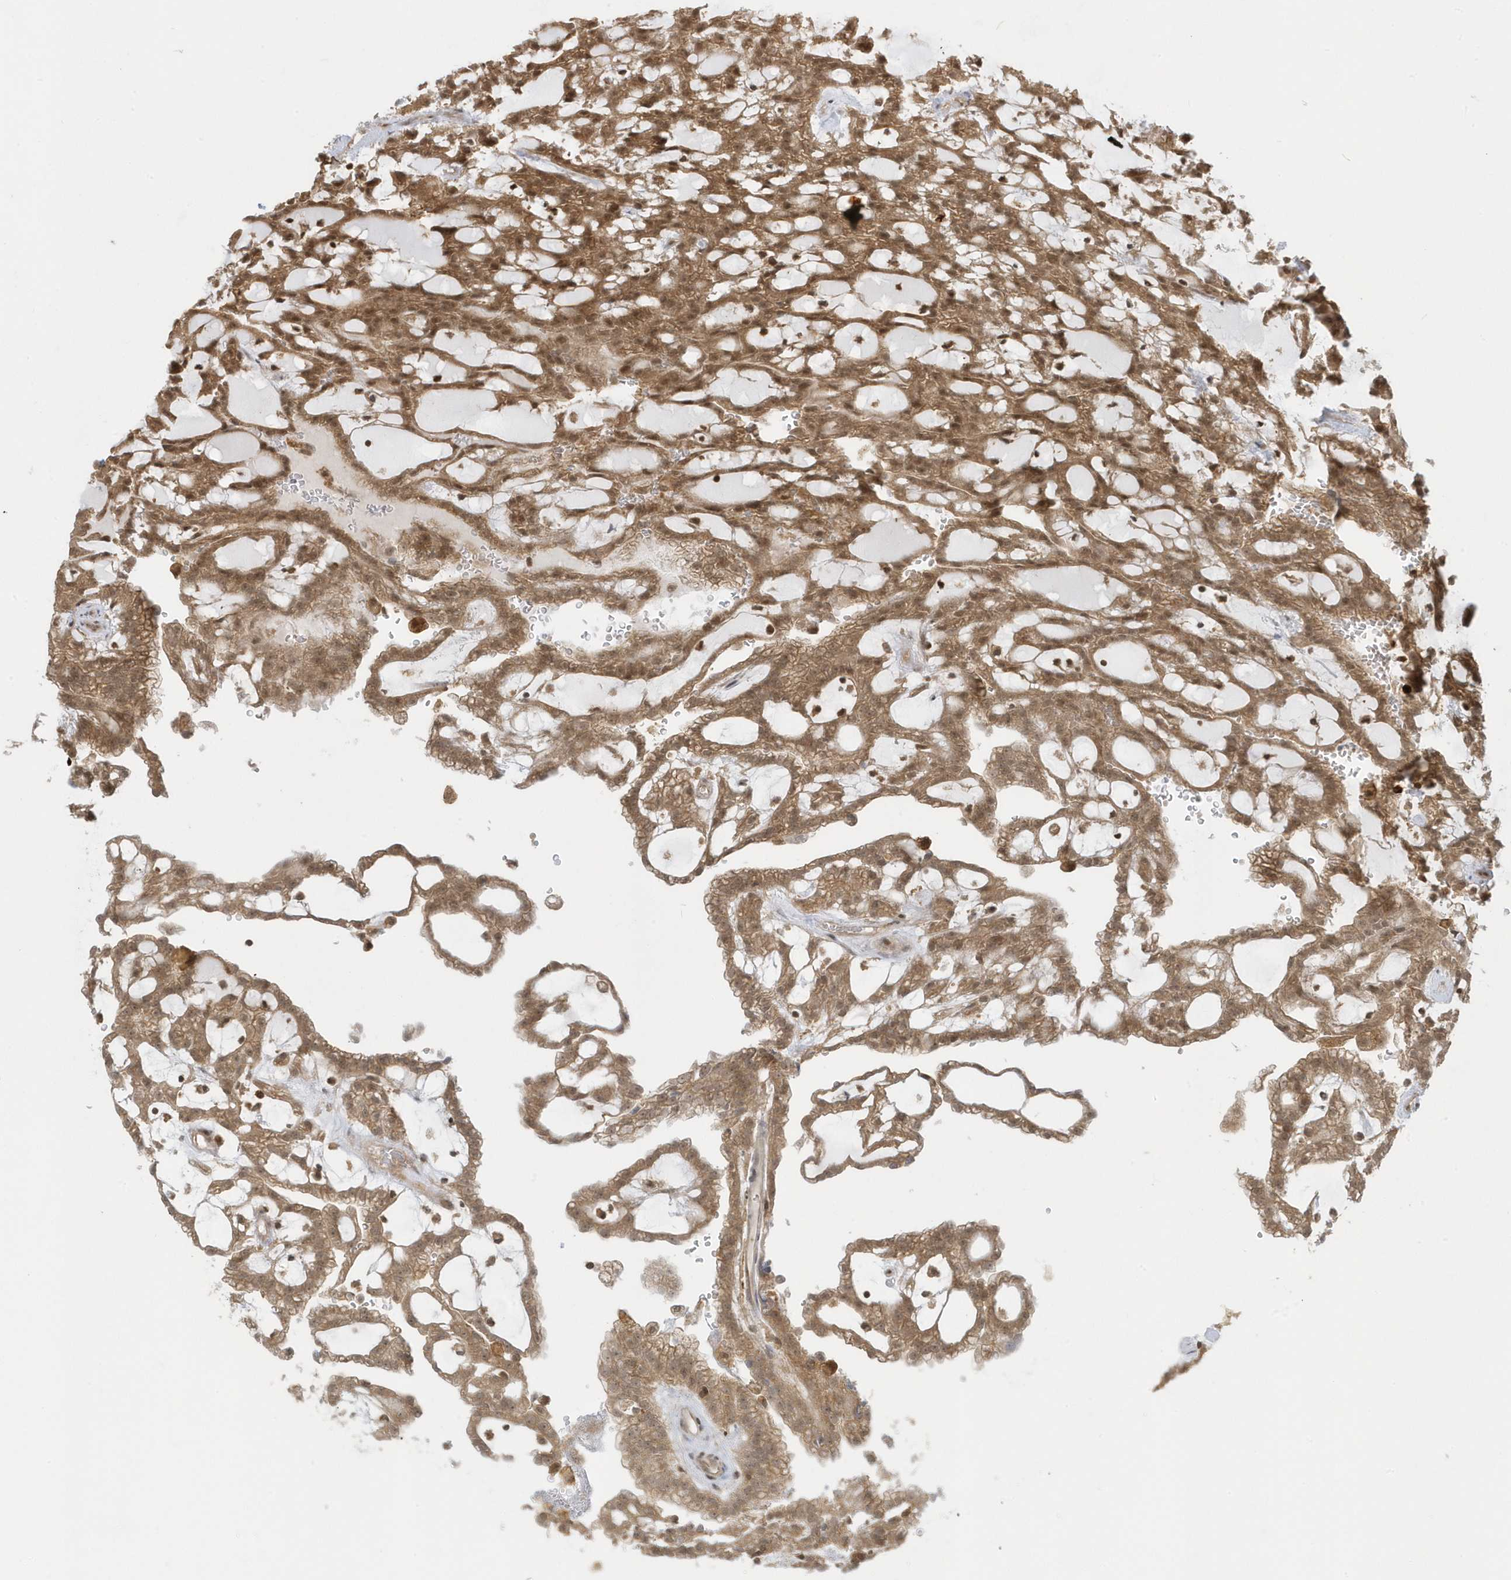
{"staining": {"intensity": "moderate", "quantity": ">75%", "location": "cytoplasmic/membranous,nuclear"}, "tissue": "renal cancer", "cell_type": "Tumor cells", "image_type": "cancer", "snomed": [{"axis": "morphology", "description": "Adenocarcinoma, NOS"}, {"axis": "topography", "description": "Kidney"}], "caption": "Immunohistochemistry (DAB (3,3'-diaminobenzidine)) staining of human renal cancer (adenocarcinoma) reveals moderate cytoplasmic/membranous and nuclear protein positivity in about >75% of tumor cells.", "gene": "PPP1R7", "patient": {"sex": "male", "age": 63}}